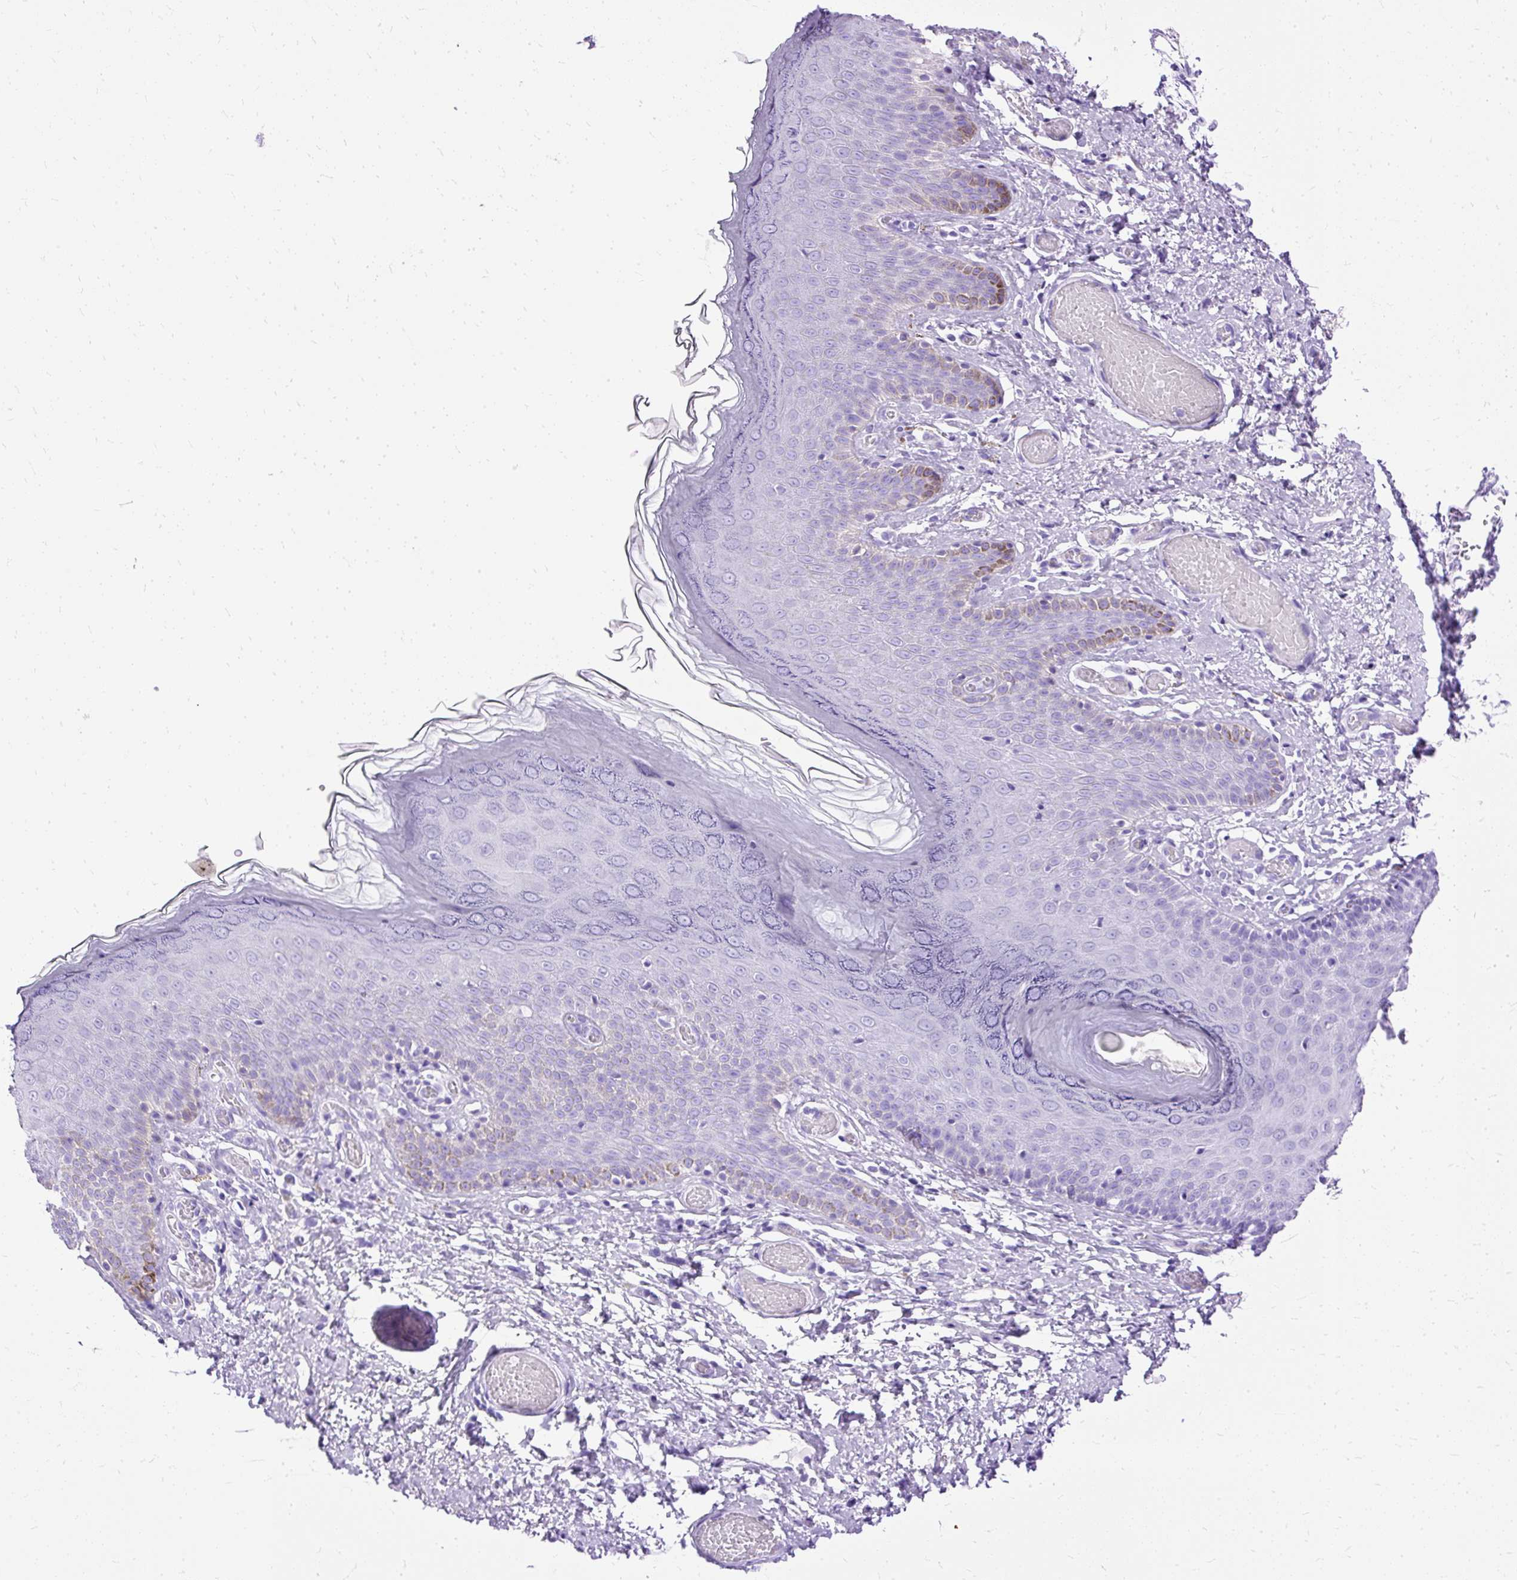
{"staining": {"intensity": "negative", "quantity": "none", "location": "none"}, "tissue": "skin", "cell_type": "Epidermal cells", "image_type": "normal", "snomed": [{"axis": "morphology", "description": "Normal tissue, NOS"}, {"axis": "topography", "description": "Anal"}], "caption": "There is no significant positivity in epidermal cells of skin. (DAB (3,3'-diaminobenzidine) IHC, high magnification).", "gene": "SLC8A2", "patient": {"sex": "female", "age": 40}}